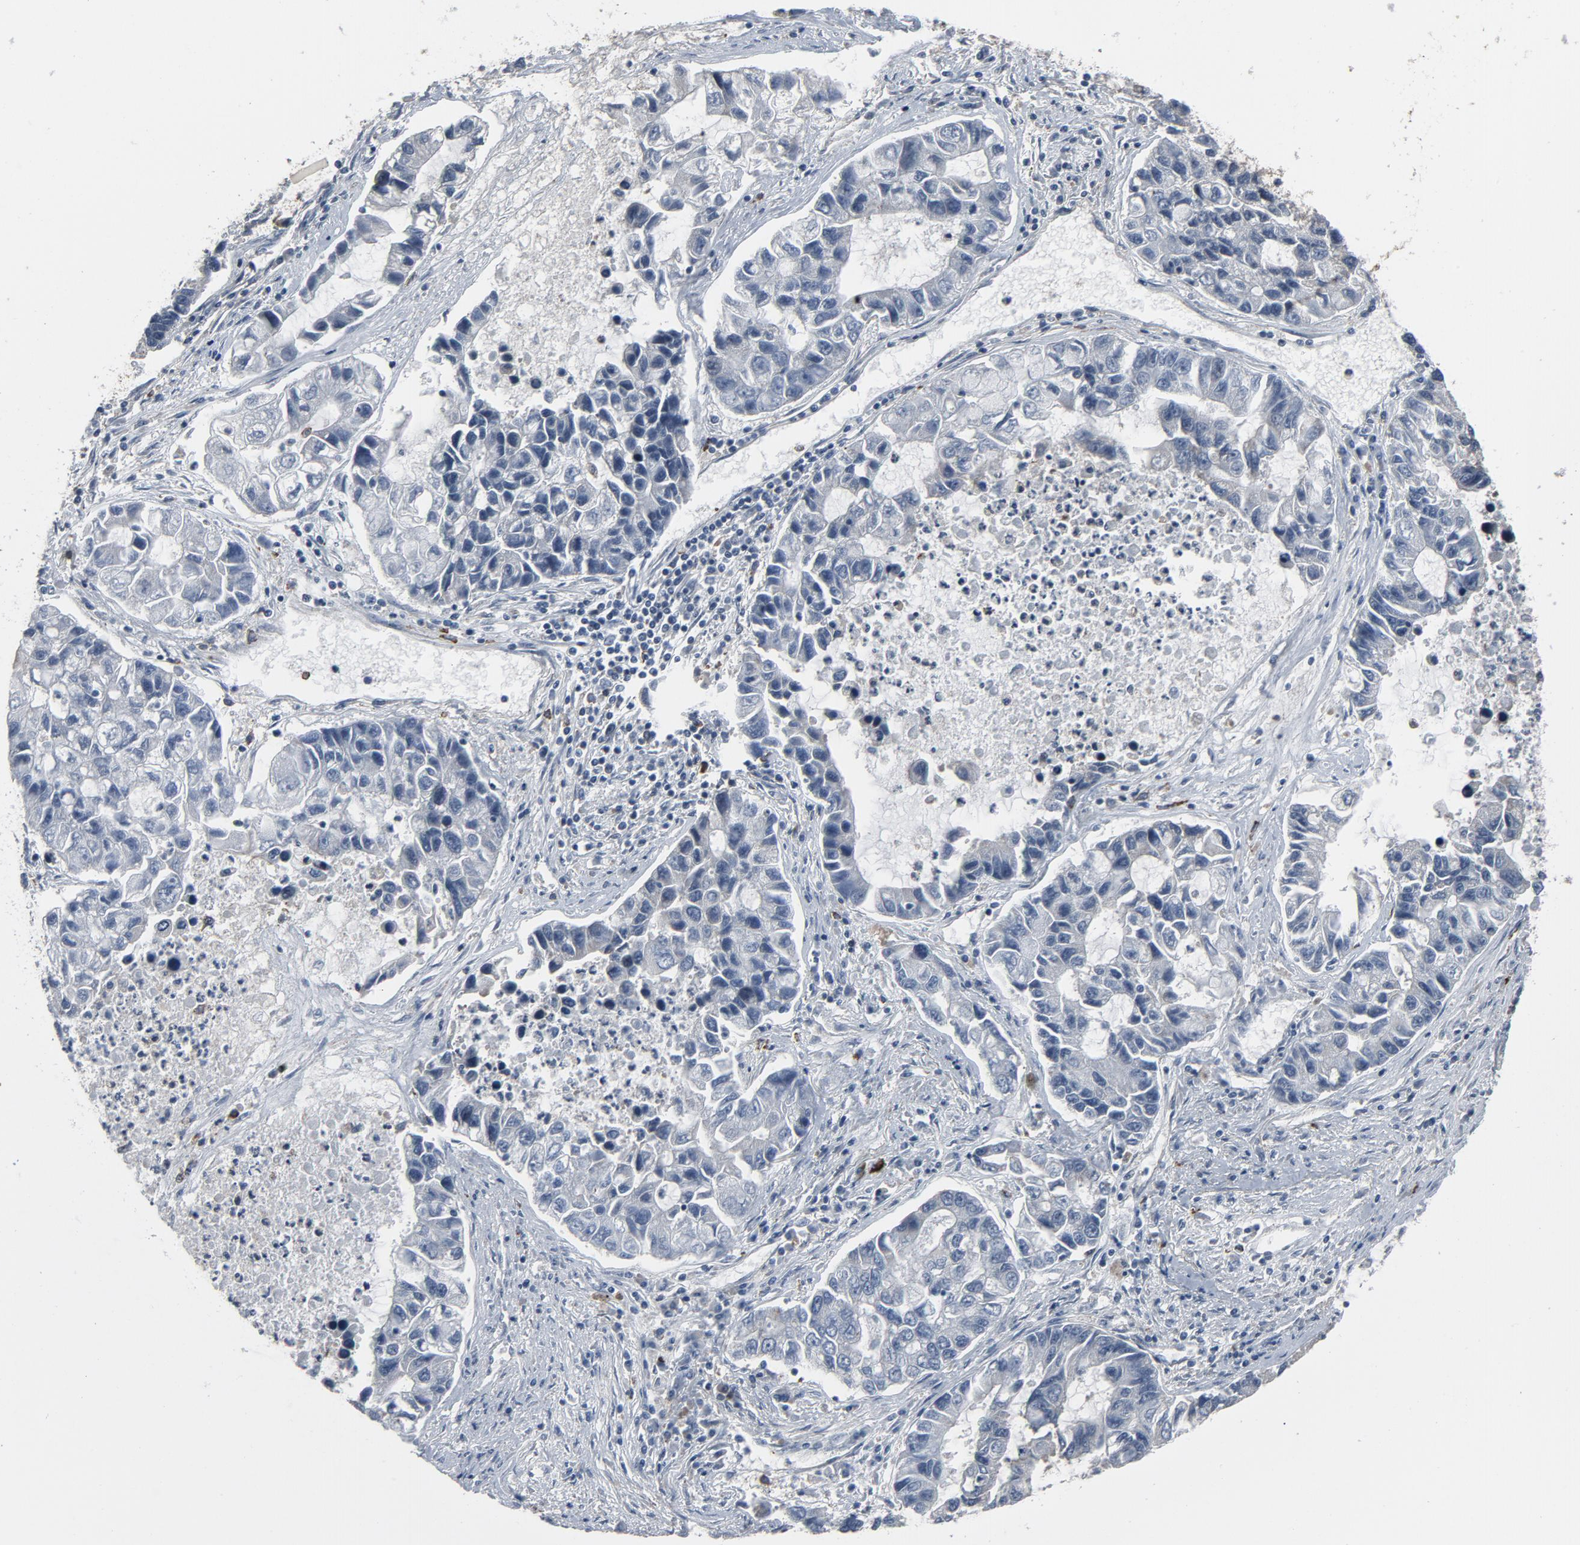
{"staining": {"intensity": "negative", "quantity": "none", "location": "none"}, "tissue": "lung cancer", "cell_type": "Tumor cells", "image_type": "cancer", "snomed": [{"axis": "morphology", "description": "Adenocarcinoma, NOS"}, {"axis": "topography", "description": "Lung"}], "caption": "Adenocarcinoma (lung) was stained to show a protein in brown. There is no significant expression in tumor cells.", "gene": "PDZD4", "patient": {"sex": "female", "age": 51}}